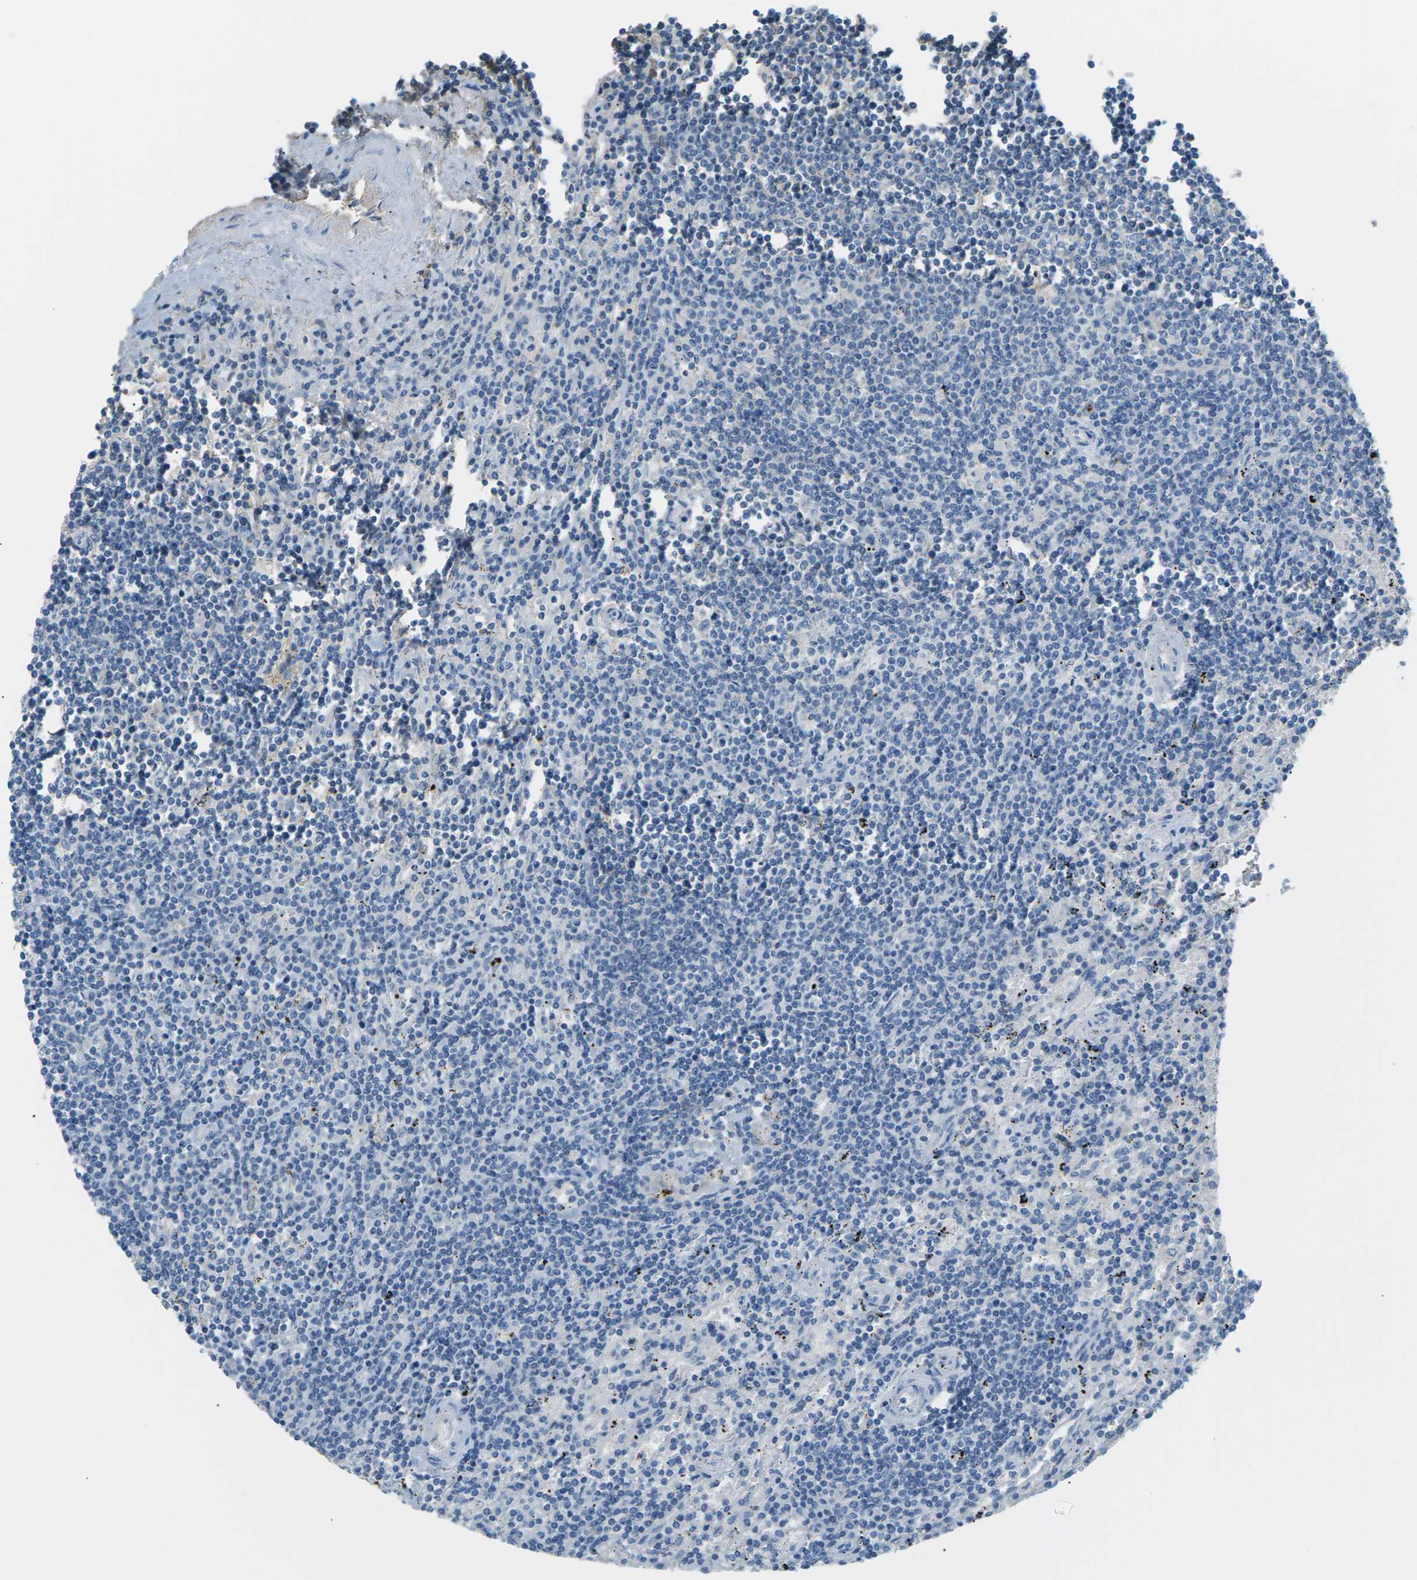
{"staining": {"intensity": "negative", "quantity": "none", "location": "none"}, "tissue": "lymphoma", "cell_type": "Tumor cells", "image_type": "cancer", "snomed": [{"axis": "morphology", "description": "Malignant lymphoma, non-Hodgkin's type, Low grade"}, {"axis": "topography", "description": "Spleen"}], "caption": "Immunohistochemical staining of malignant lymphoma, non-Hodgkin's type (low-grade) reveals no significant positivity in tumor cells. The staining was performed using DAB (3,3'-diaminobenzidine) to visualize the protein expression in brown, while the nuclei were stained in blue with hematoxylin (Magnification: 20x).", "gene": "CFI", "patient": {"sex": "male", "age": 76}}